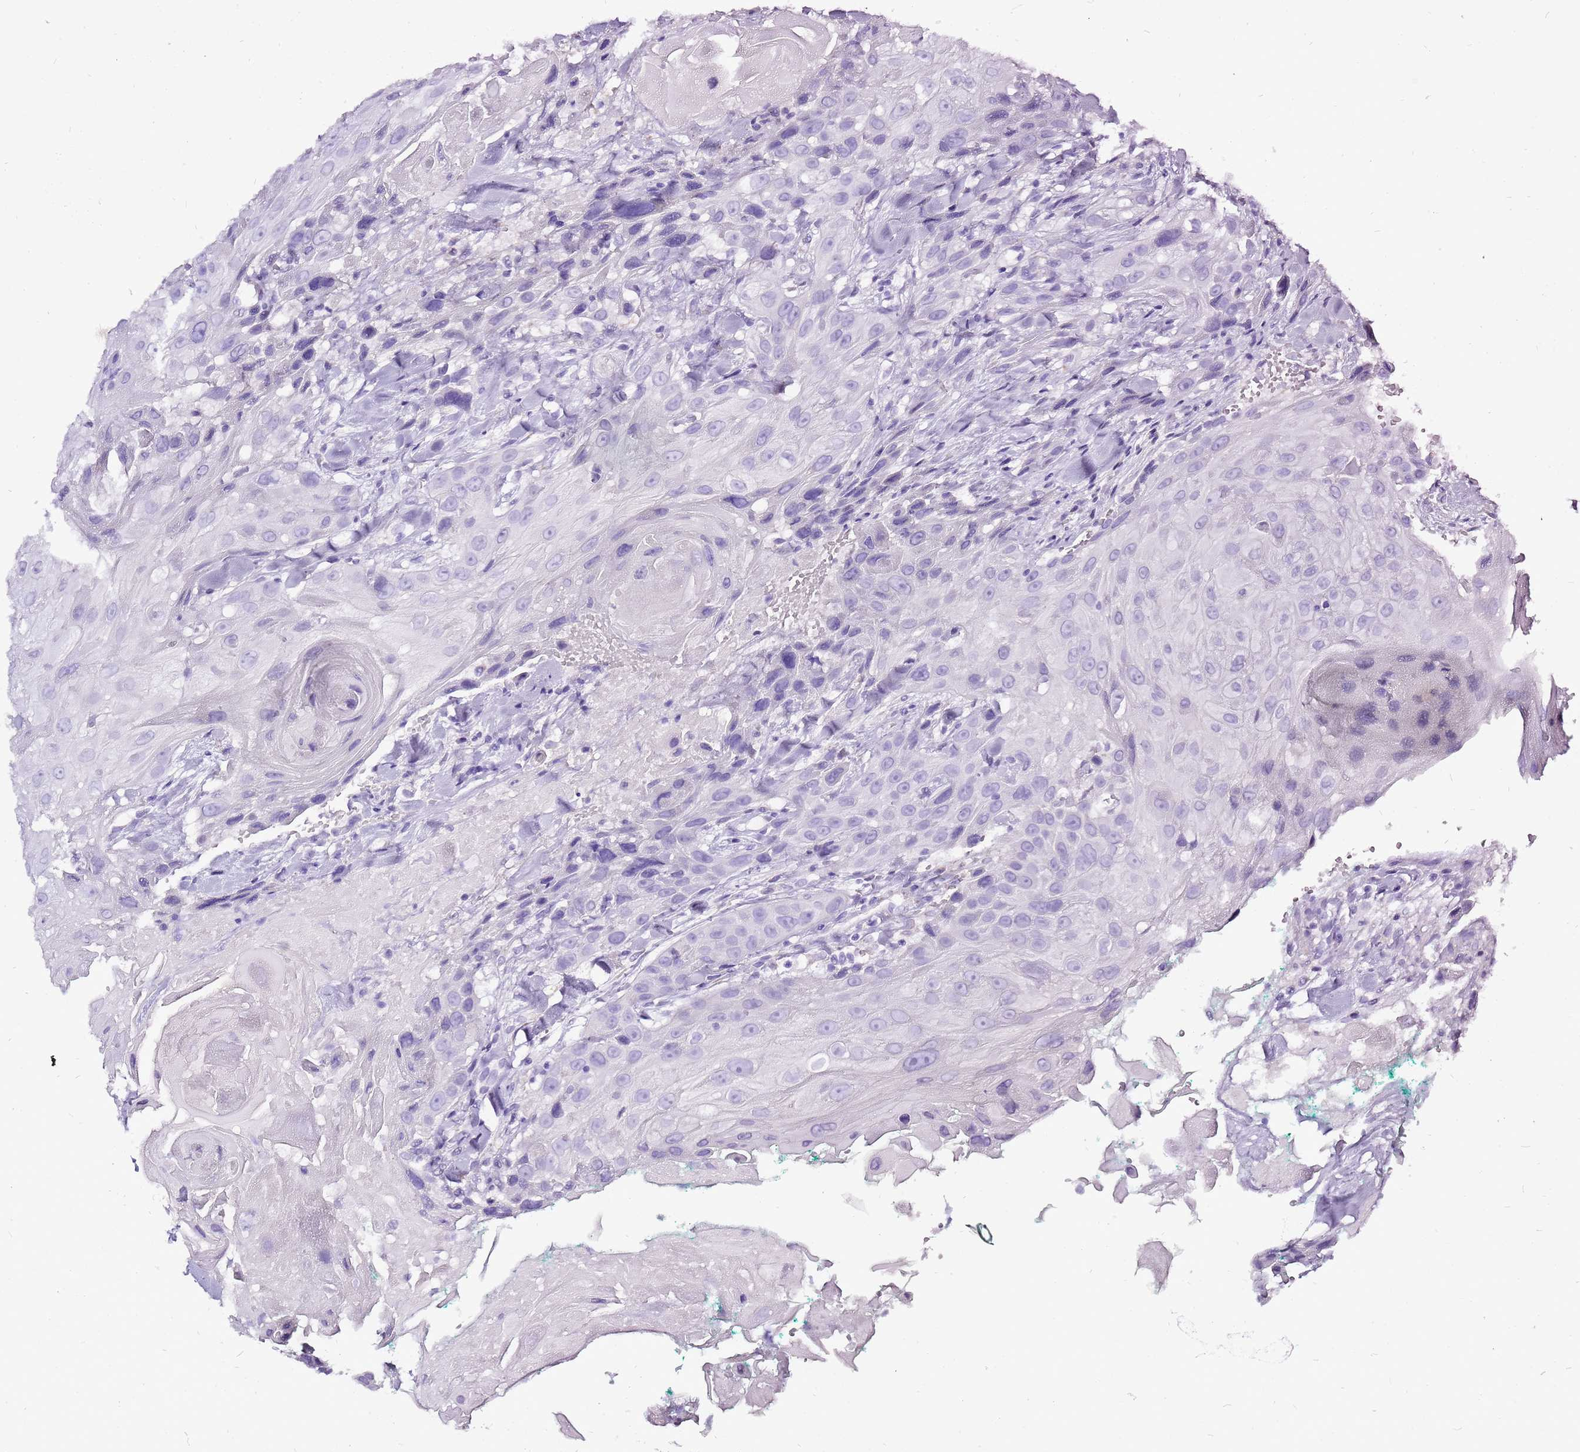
{"staining": {"intensity": "negative", "quantity": "none", "location": "none"}, "tissue": "head and neck cancer", "cell_type": "Tumor cells", "image_type": "cancer", "snomed": [{"axis": "morphology", "description": "Squamous cell carcinoma, NOS"}, {"axis": "topography", "description": "Head-Neck"}], "caption": "Head and neck cancer (squamous cell carcinoma) was stained to show a protein in brown. There is no significant staining in tumor cells. Nuclei are stained in blue.", "gene": "ACSS3", "patient": {"sex": "male", "age": 81}}